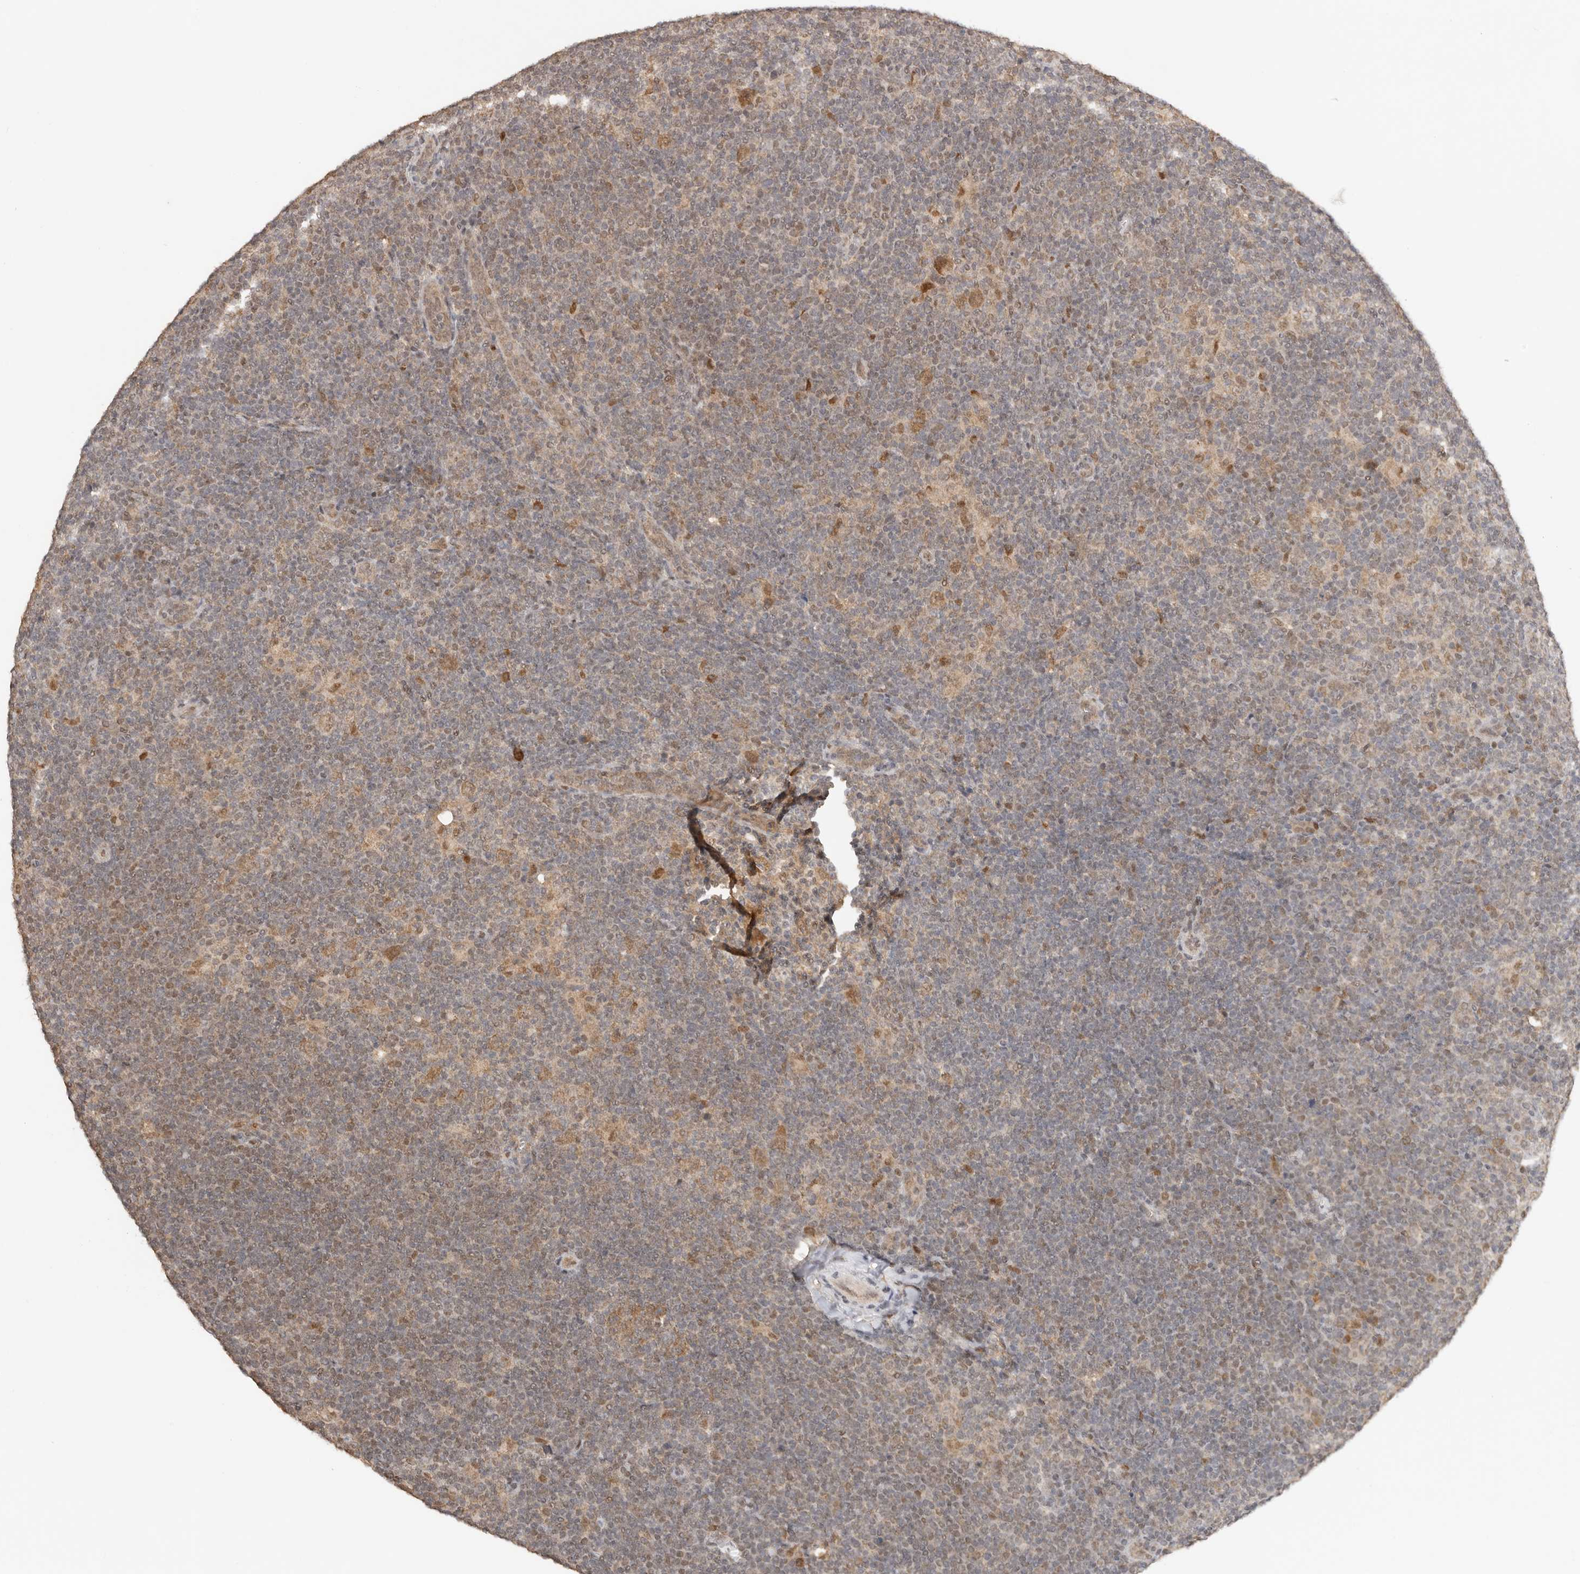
{"staining": {"intensity": "moderate", "quantity": ">75%", "location": "cytoplasmic/membranous"}, "tissue": "lymphoma", "cell_type": "Tumor cells", "image_type": "cancer", "snomed": [{"axis": "morphology", "description": "Hodgkin's disease, NOS"}, {"axis": "topography", "description": "Lymph node"}], "caption": "Tumor cells demonstrate moderate cytoplasmic/membranous expression in approximately >75% of cells in lymphoma. The protein is shown in brown color, while the nuclei are stained blue.", "gene": "SEC14L1", "patient": {"sex": "female", "age": 57}}